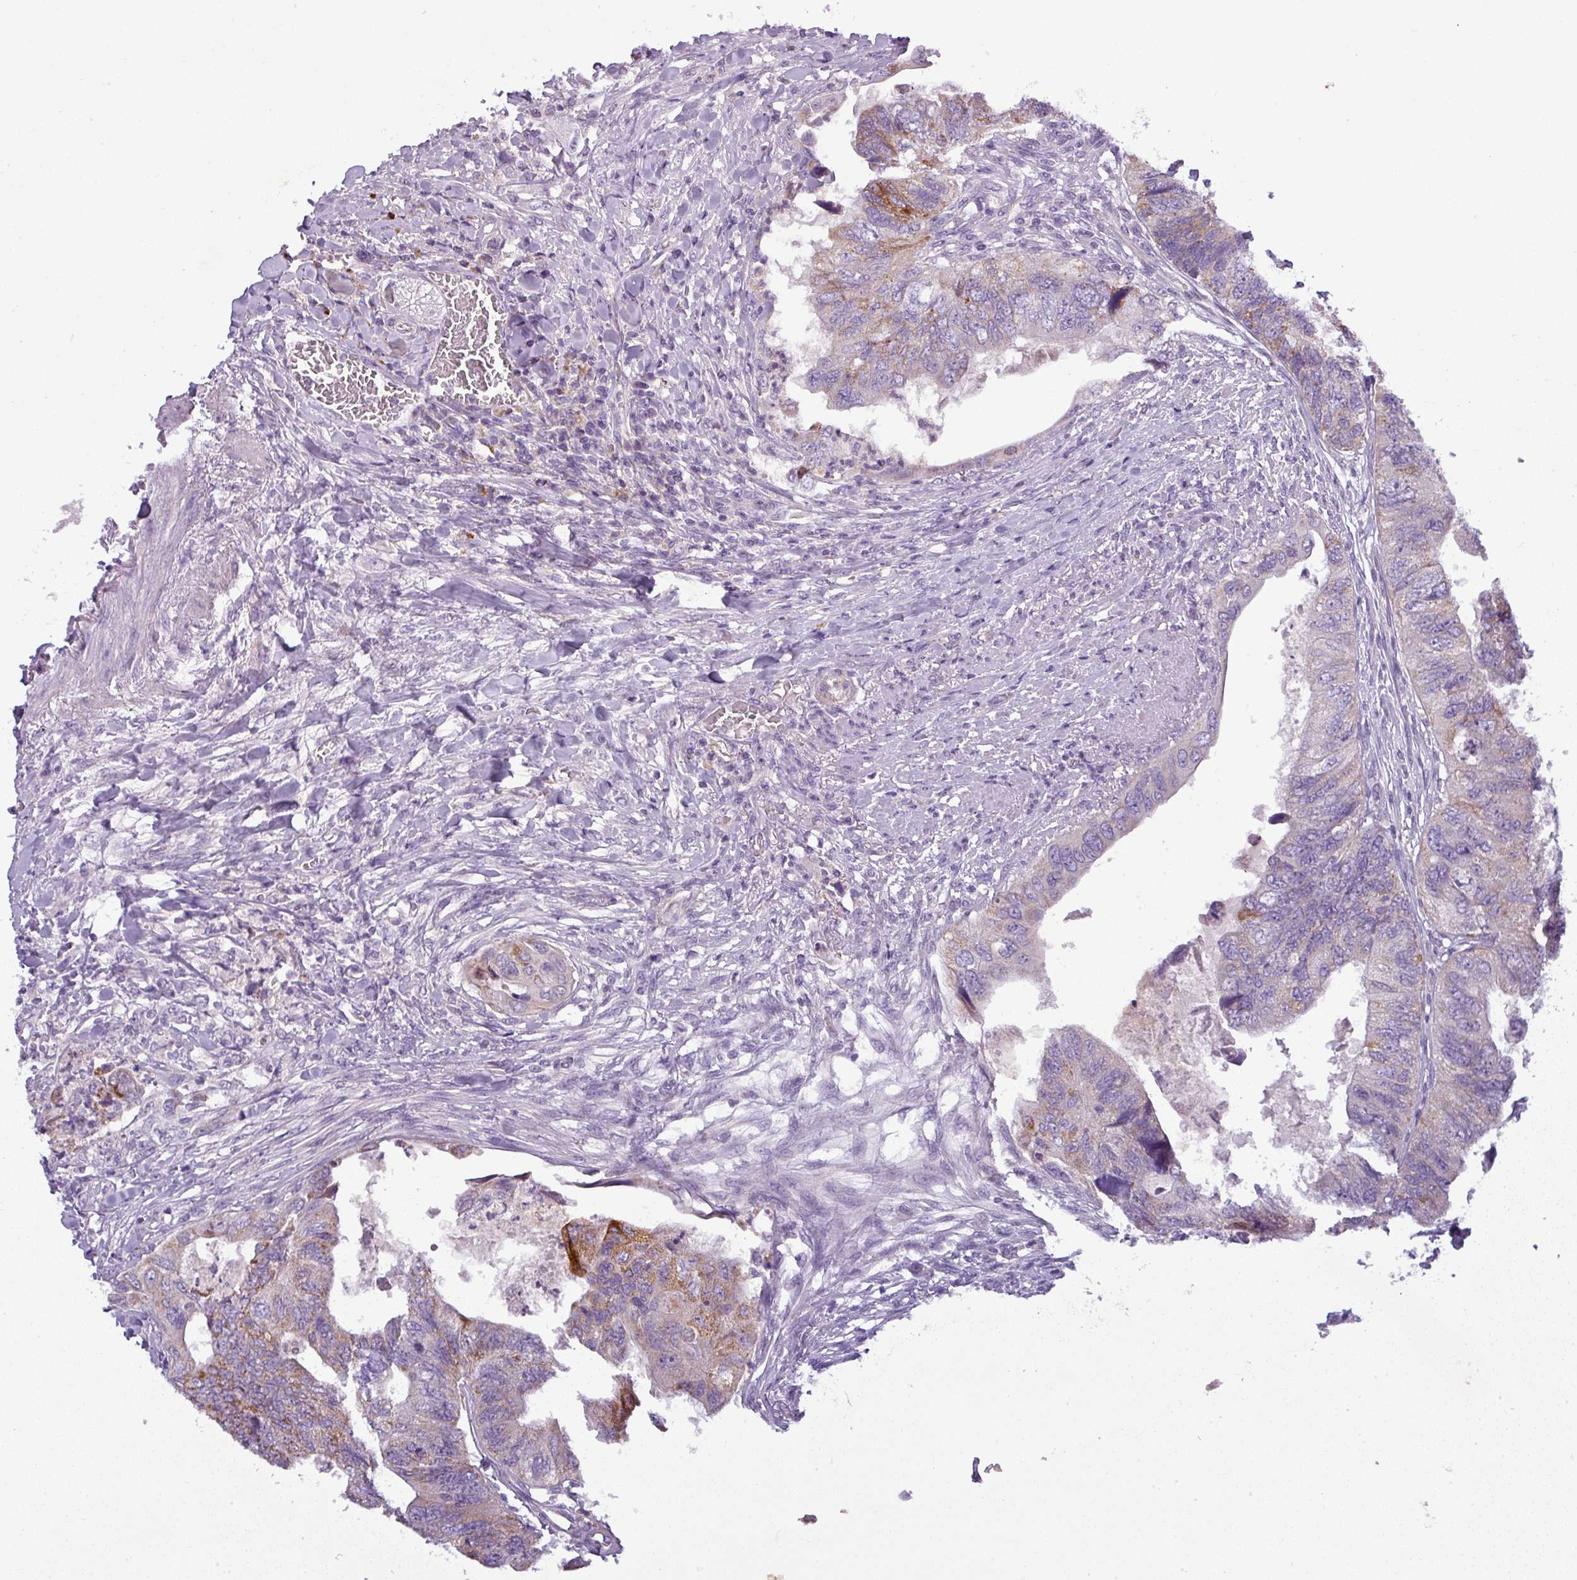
{"staining": {"intensity": "moderate", "quantity": "<25%", "location": "cytoplasmic/membranous"}, "tissue": "colorectal cancer", "cell_type": "Tumor cells", "image_type": "cancer", "snomed": [{"axis": "morphology", "description": "Adenocarcinoma, NOS"}, {"axis": "topography", "description": "Rectum"}], "caption": "Colorectal cancer (adenocarcinoma) tissue reveals moderate cytoplasmic/membranous expression in about <25% of tumor cells", "gene": "PNMA6A", "patient": {"sex": "male", "age": 63}}